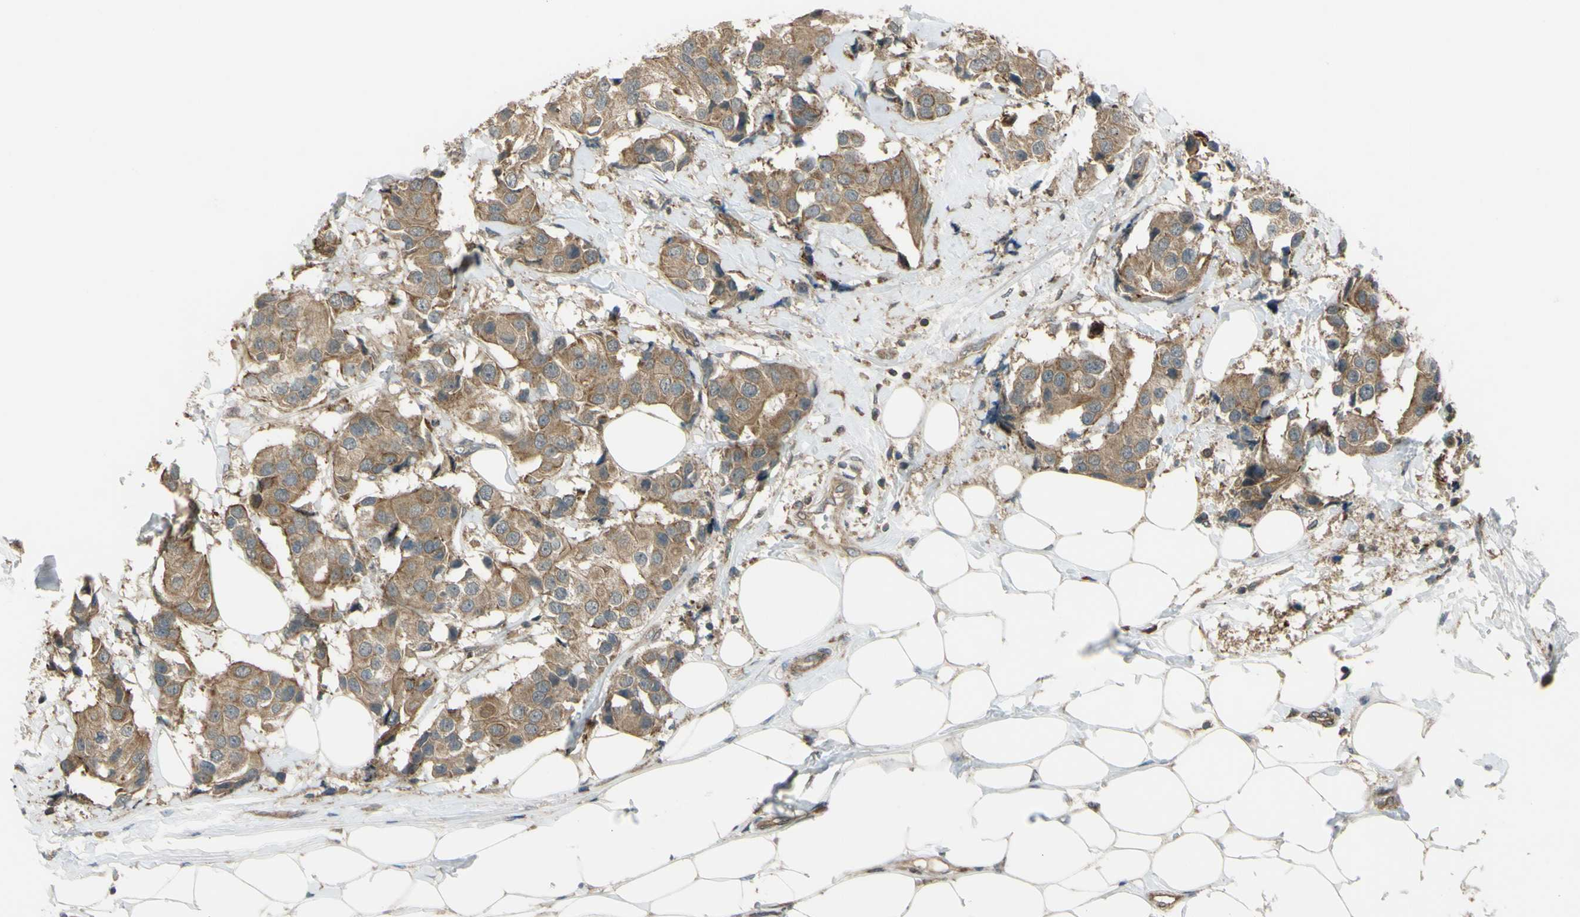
{"staining": {"intensity": "moderate", "quantity": ">75%", "location": "cytoplasmic/membranous"}, "tissue": "breast cancer", "cell_type": "Tumor cells", "image_type": "cancer", "snomed": [{"axis": "morphology", "description": "Normal tissue, NOS"}, {"axis": "morphology", "description": "Duct carcinoma"}, {"axis": "topography", "description": "Breast"}], "caption": "A medium amount of moderate cytoplasmic/membranous positivity is present in approximately >75% of tumor cells in breast intraductal carcinoma tissue.", "gene": "FLII", "patient": {"sex": "female", "age": 39}}